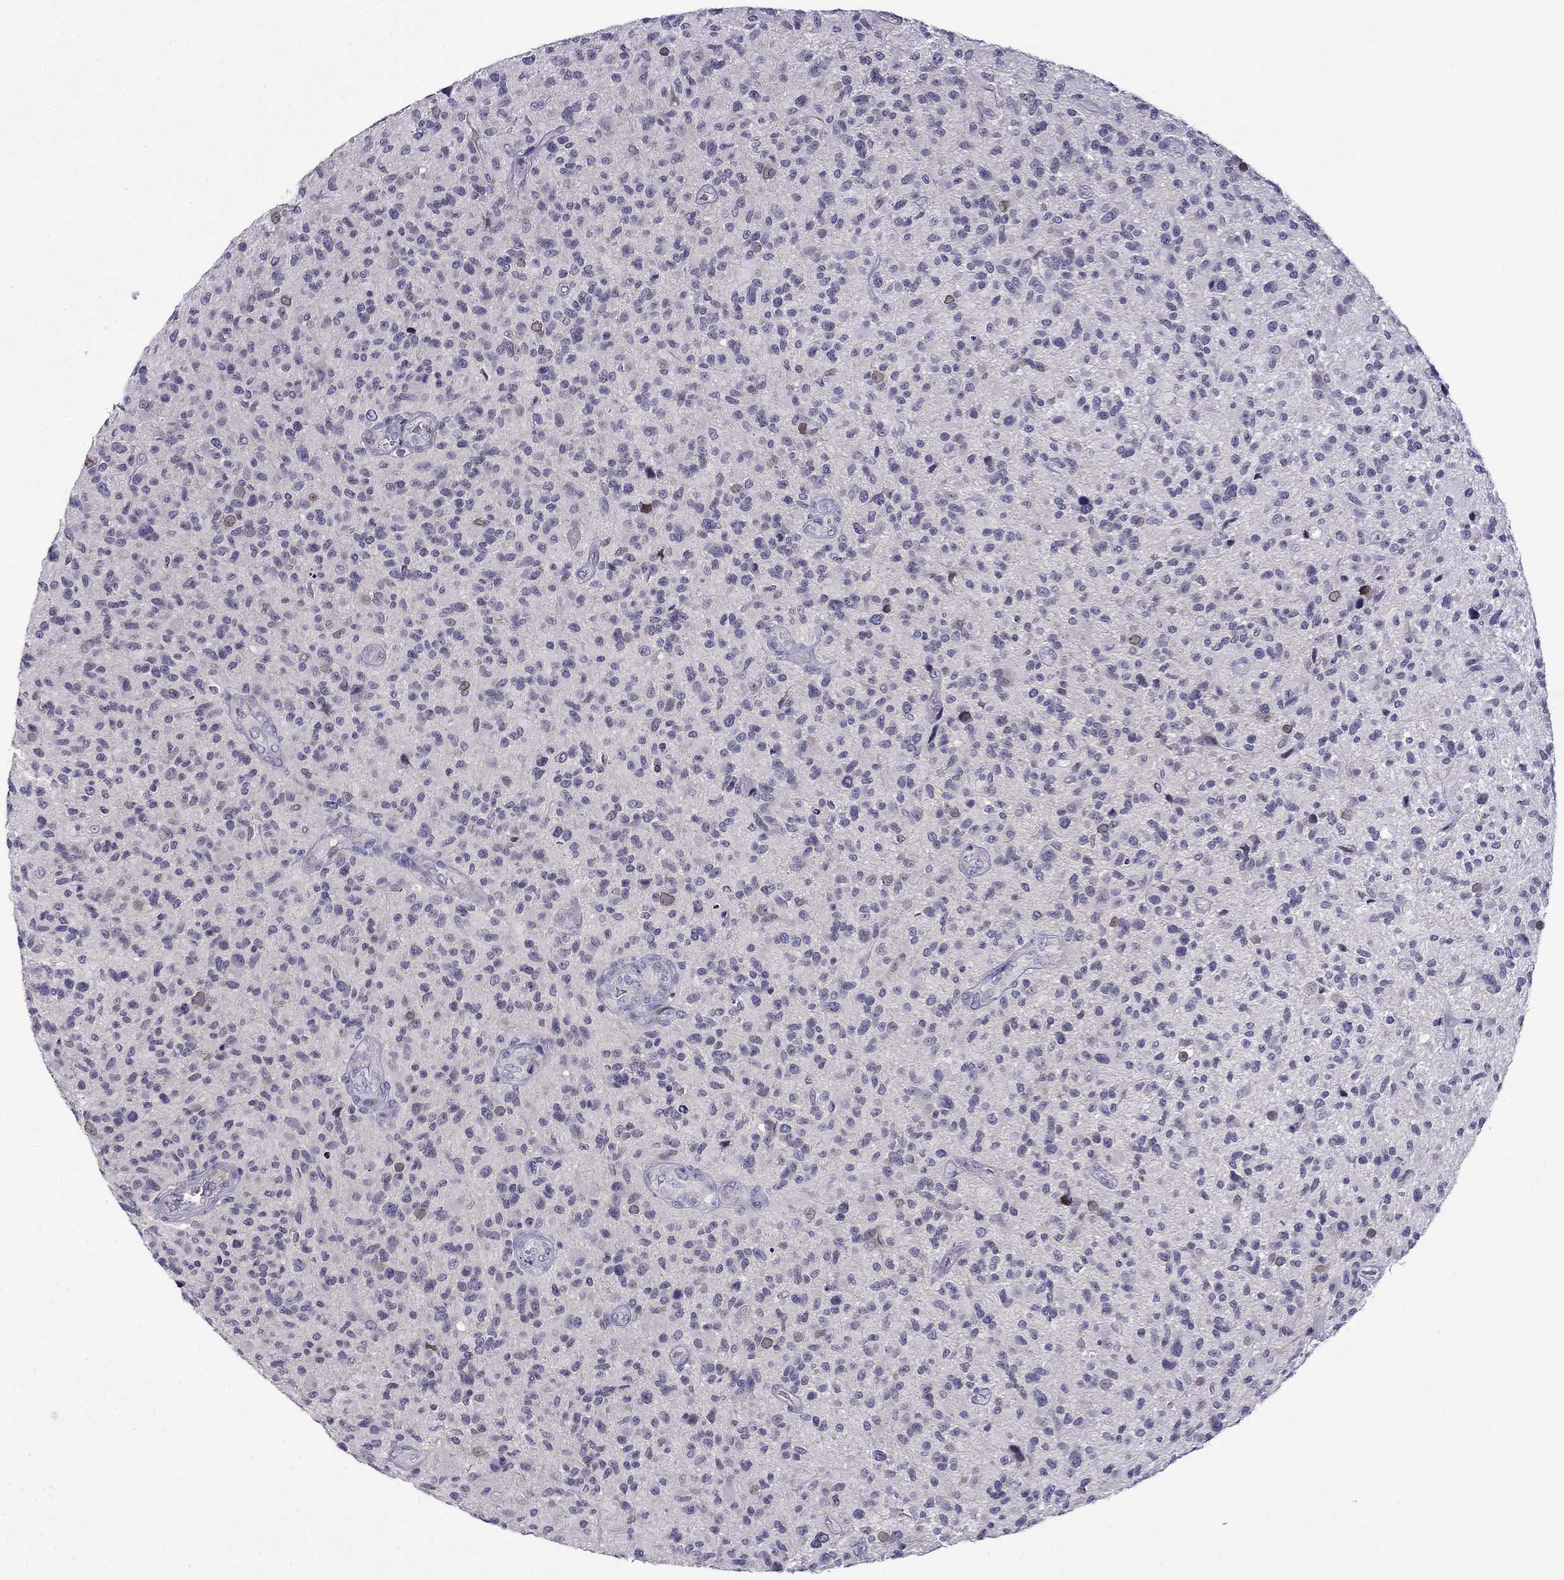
{"staining": {"intensity": "negative", "quantity": "none", "location": "none"}, "tissue": "glioma", "cell_type": "Tumor cells", "image_type": "cancer", "snomed": [{"axis": "morphology", "description": "Glioma, malignant, High grade"}, {"axis": "topography", "description": "Brain"}], "caption": "Immunohistochemistry (IHC) of human glioma demonstrates no staining in tumor cells.", "gene": "PRR18", "patient": {"sex": "male", "age": 47}}